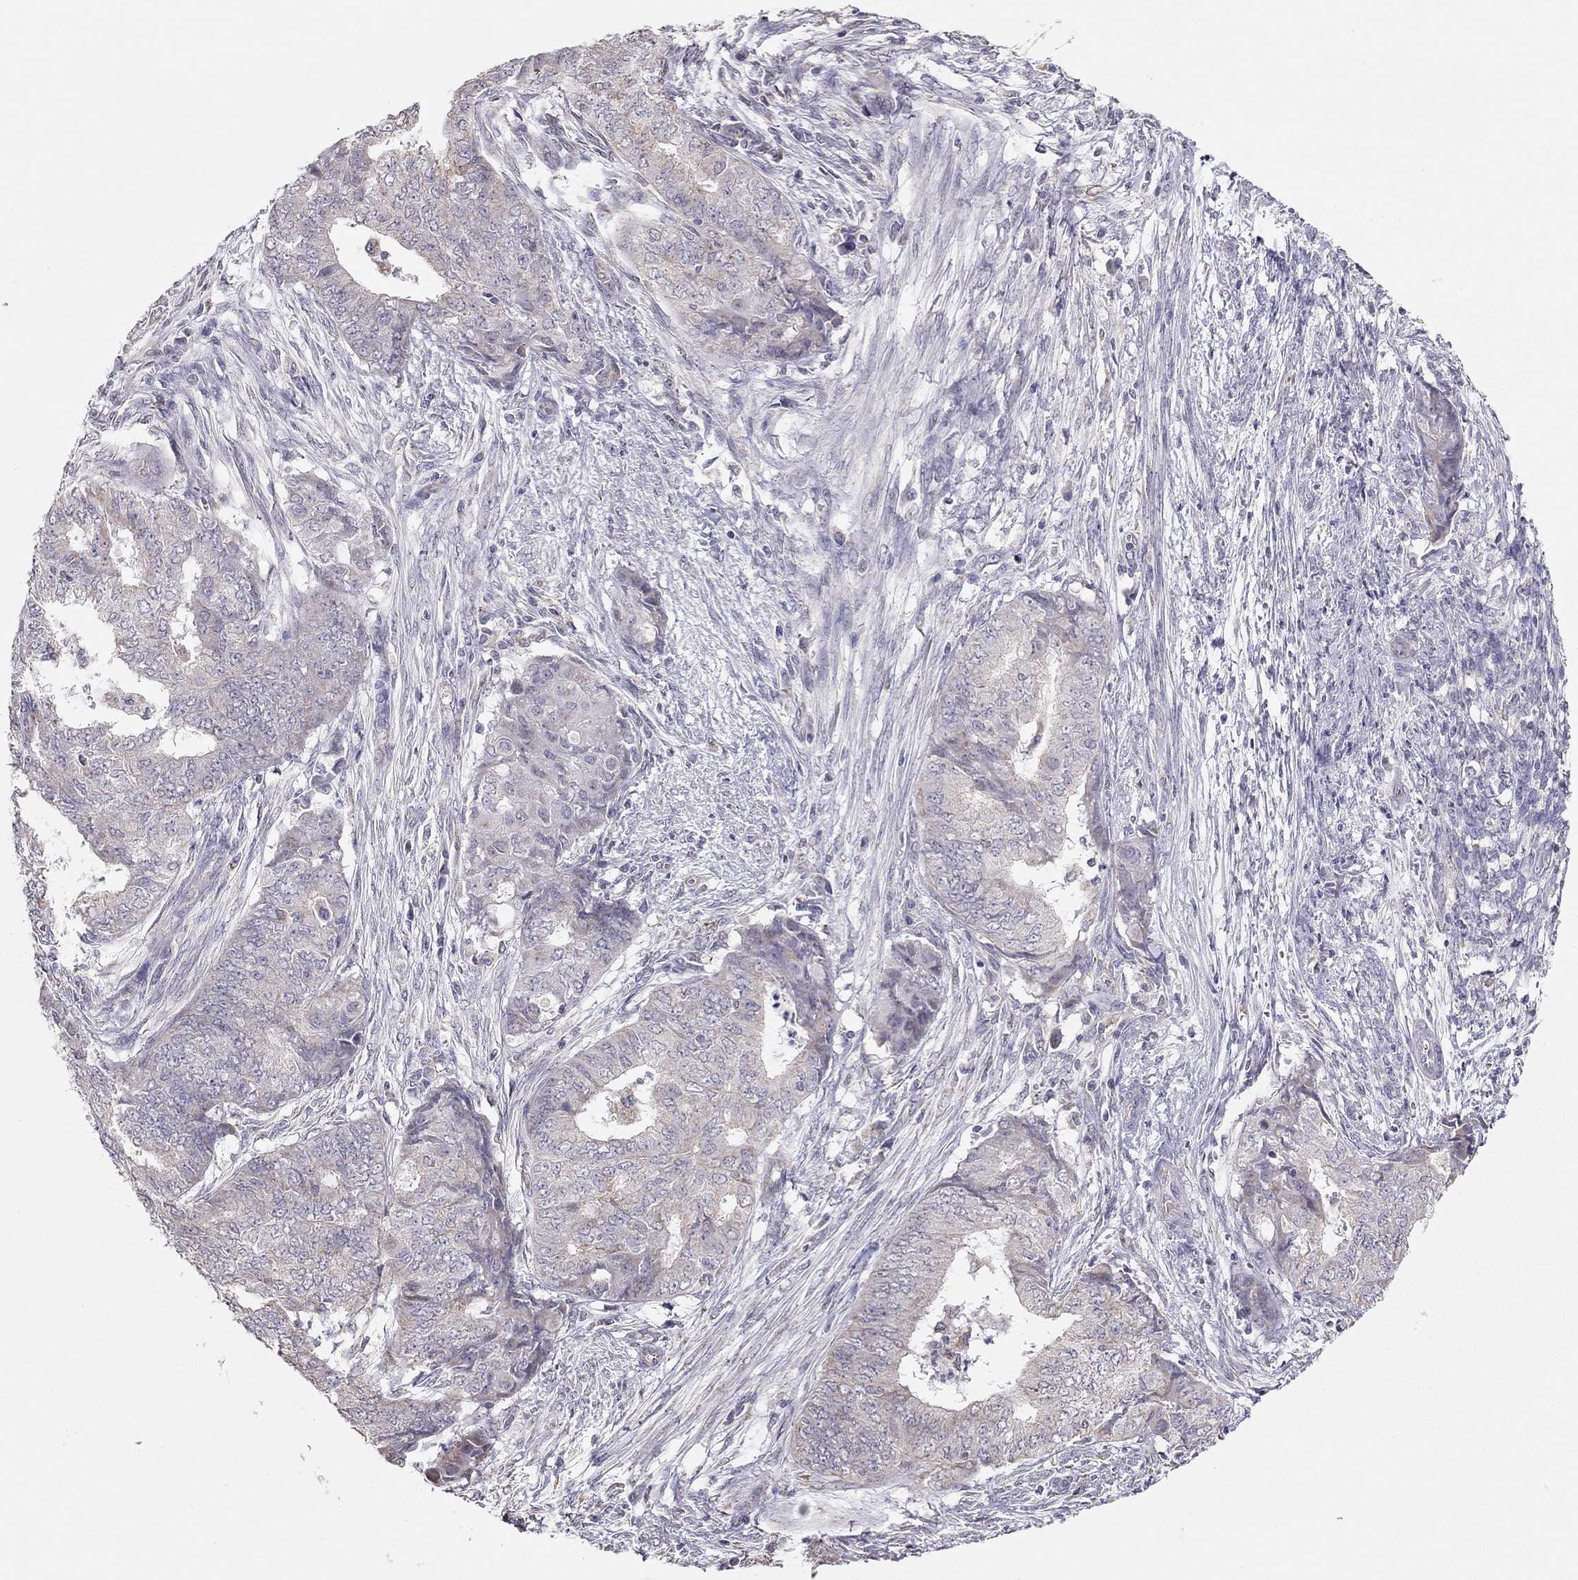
{"staining": {"intensity": "negative", "quantity": "none", "location": "none"}, "tissue": "endometrial cancer", "cell_type": "Tumor cells", "image_type": "cancer", "snomed": [{"axis": "morphology", "description": "Adenocarcinoma, NOS"}, {"axis": "topography", "description": "Endometrium"}], "caption": "Human adenocarcinoma (endometrial) stained for a protein using immunohistochemistry exhibits no positivity in tumor cells.", "gene": "LRIT3", "patient": {"sex": "female", "age": 62}}